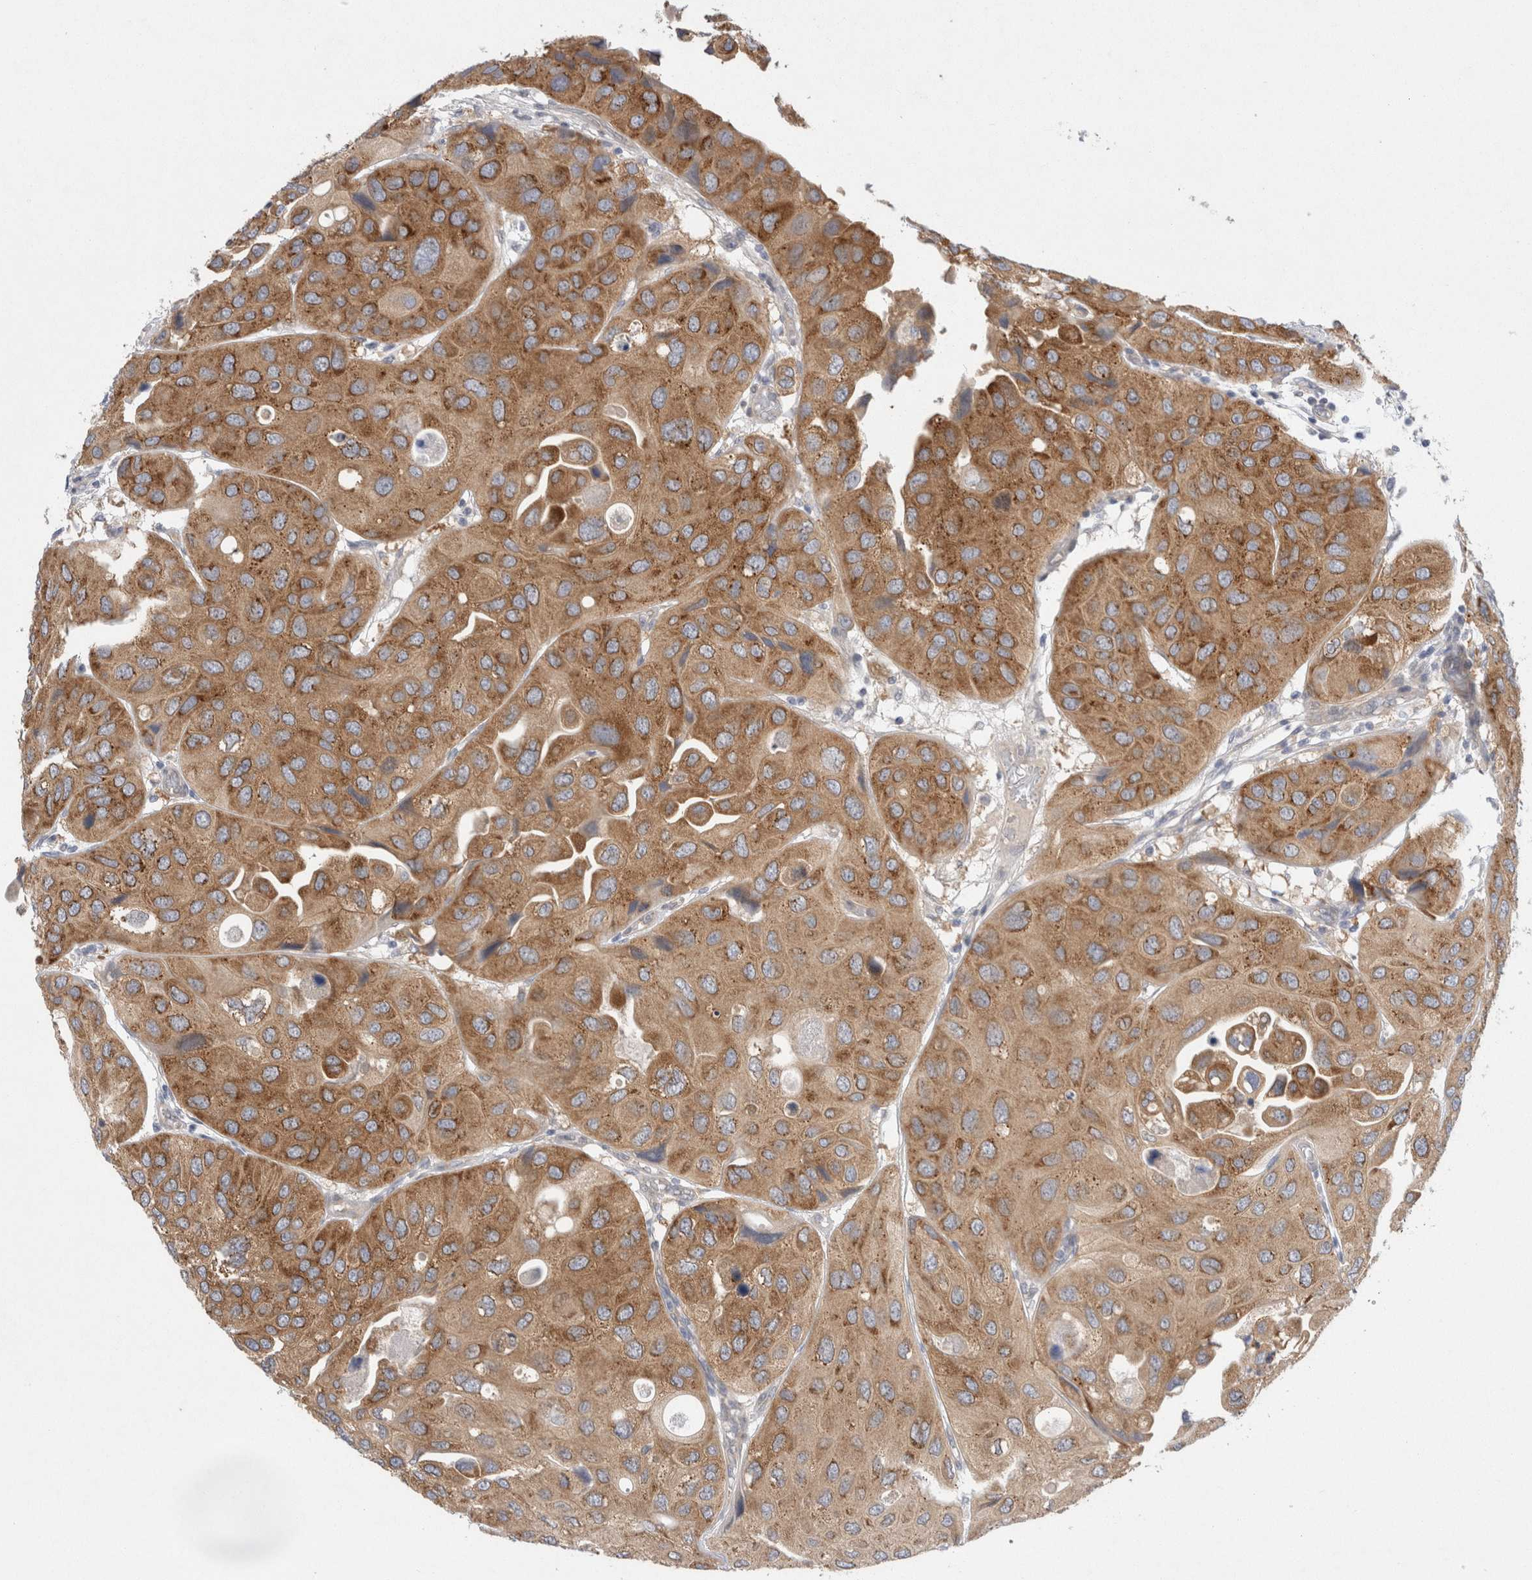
{"staining": {"intensity": "moderate", "quantity": ">75%", "location": "cytoplasmic/membranous"}, "tissue": "urothelial cancer", "cell_type": "Tumor cells", "image_type": "cancer", "snomed": [{"axis": "morphology", "description": "Urothelial carcinoma, High grade"}, {"axis": "topography", "description": "Urinary bladder"}], "caption": "Protein expression analysis of urothelial cancer shows moderate cytoplasmic/membranous positivity in approximately >75% of tumor cells. (brown staining indicates protein expression, while blue staining denotes nuclei).", "gene": "WIPF2", "patient": {"sex": "female", "age": 64}}